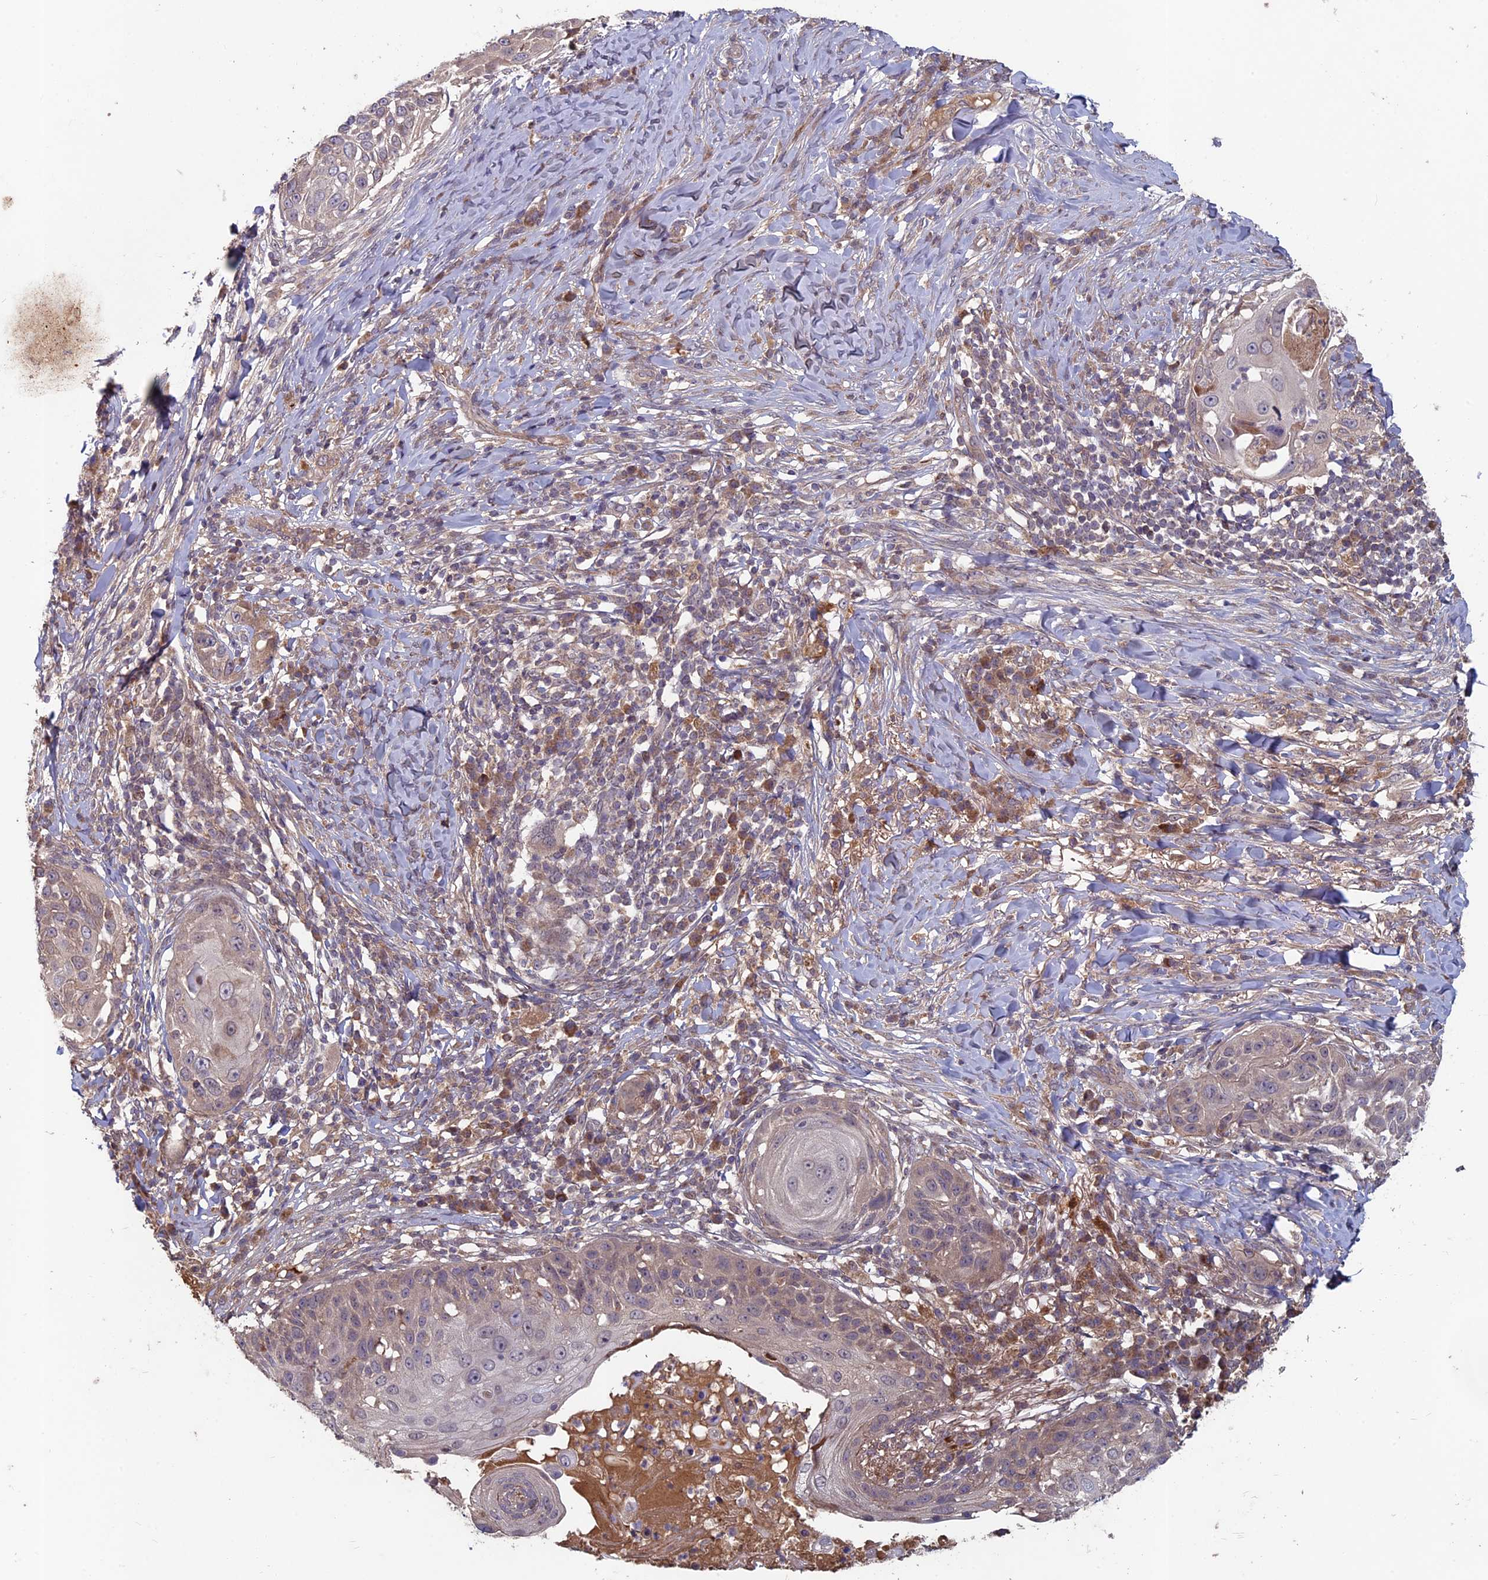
{"staining": {"intensity": "weak", "quantity": "<25%", "location": "cytoplasmic/membranous"}, "tissue": "skin cancer", "cell_type": "Tumor cells", "image_type": "cancer", "snomed": [{"axis": "morphology", "description": "Squamous cell carcinoma, NOS"}, {"axis": "topography", "description": "Skin"}], "caption": "A histopathology image of human squamous cell carcinoma (skin) is negative for staining in tumor cells. (DAB (3,3'-diaminobenzidine) IHC, high magnification).", "gene": "RCCD1", "patient": {"sex": "female", "age": 44}}